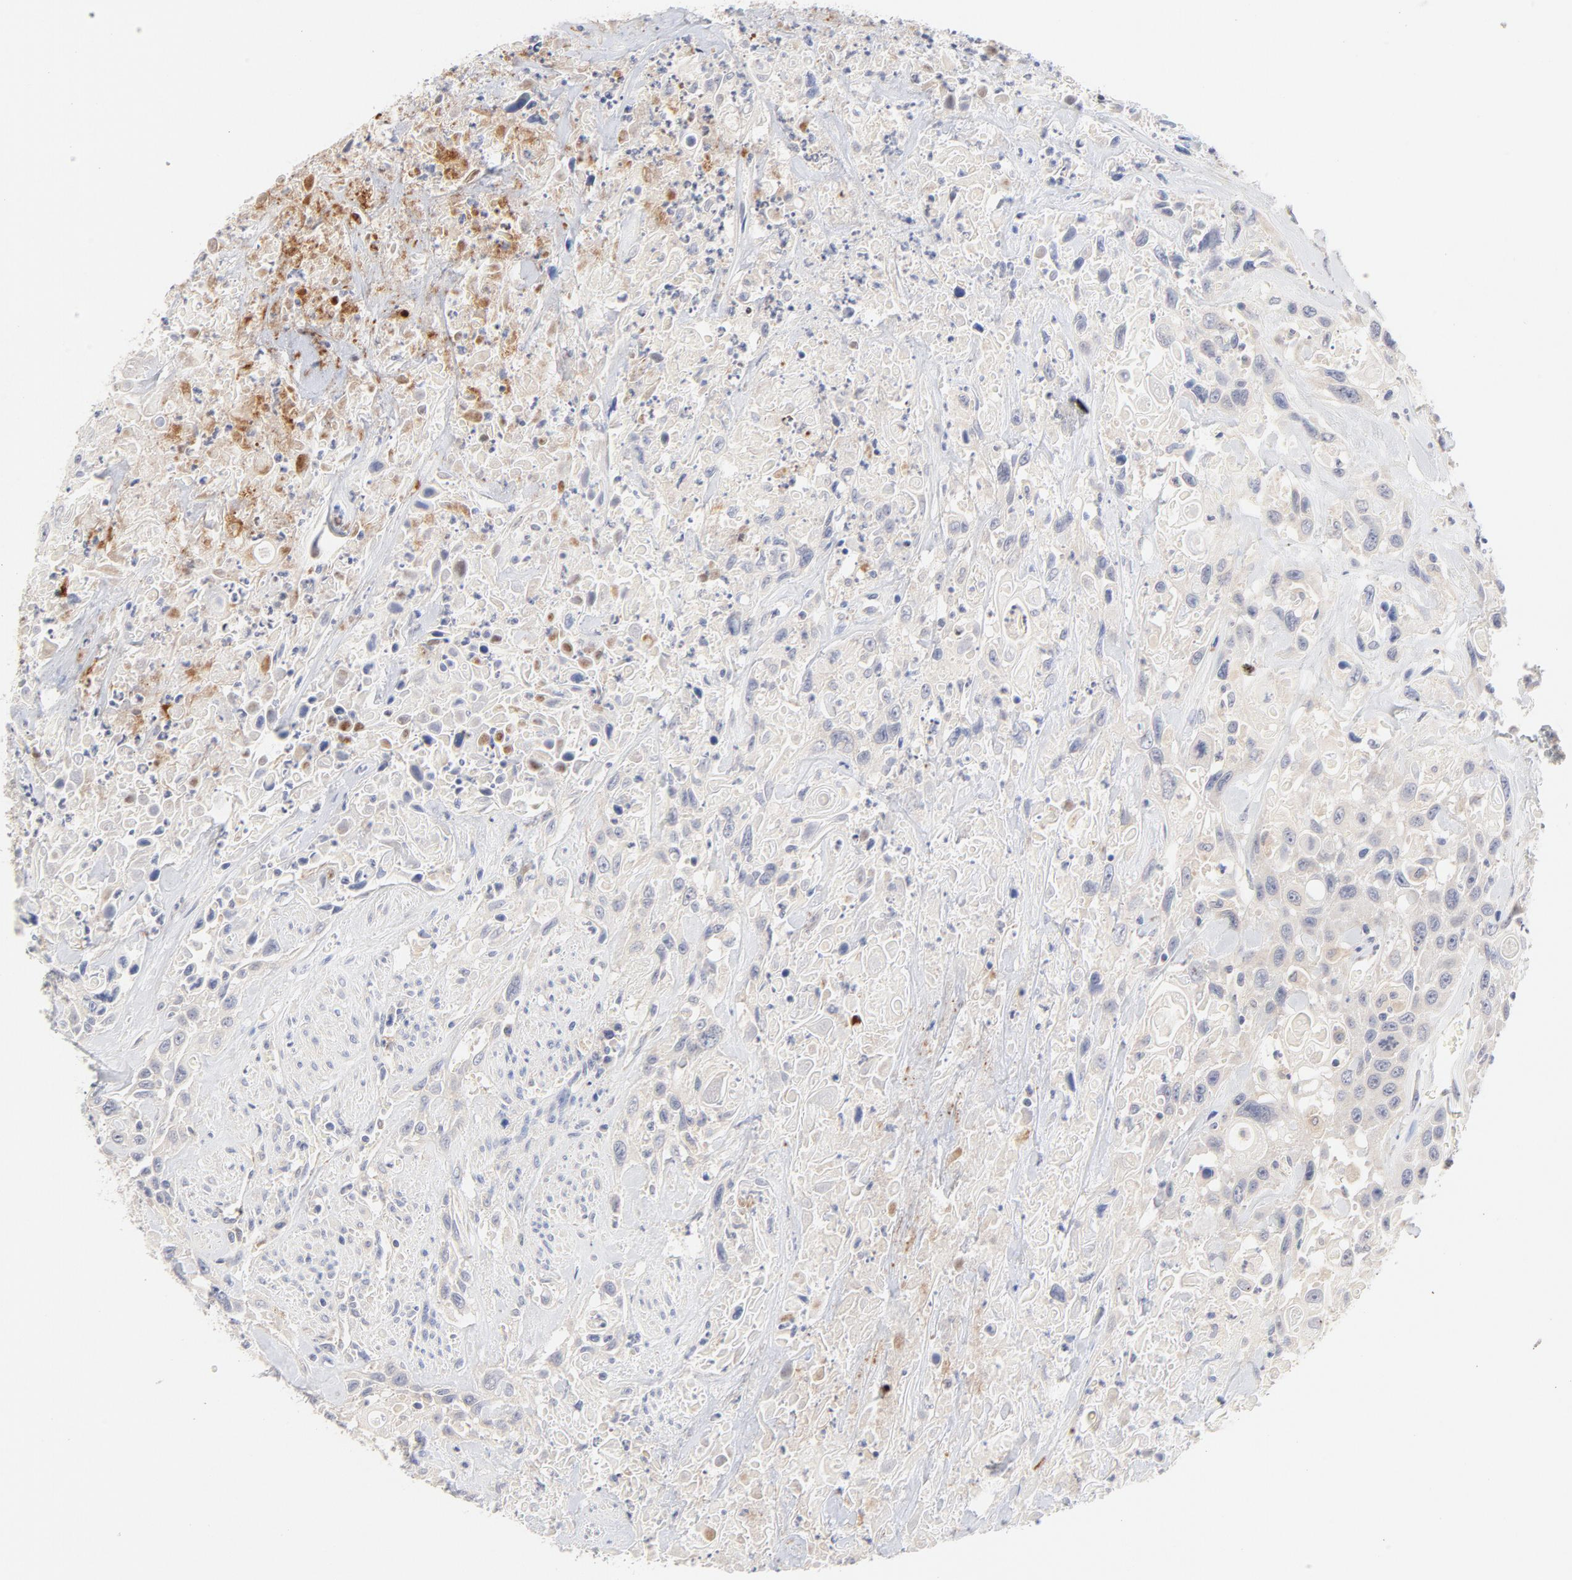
{"staining": {"intensity": "negative", "quantity": "none", "location": "none"}, "tissue": "urothelial cancer", "cell_type": "Tumor cells", "image_type": "cancer", "snomed": [{"axis": "morphology", "description": "Urothelial carcinoma, High grade"}, {"axis": "topography", "description": "Urinary bladder"}], "caption": "This is an immunohistochemistry micrograph of human high-grade urothelial carcinoma. There is no positivity in tumor cells.", "gene": "MTERF2", "patient": {"sex": "female", "age": 84}}